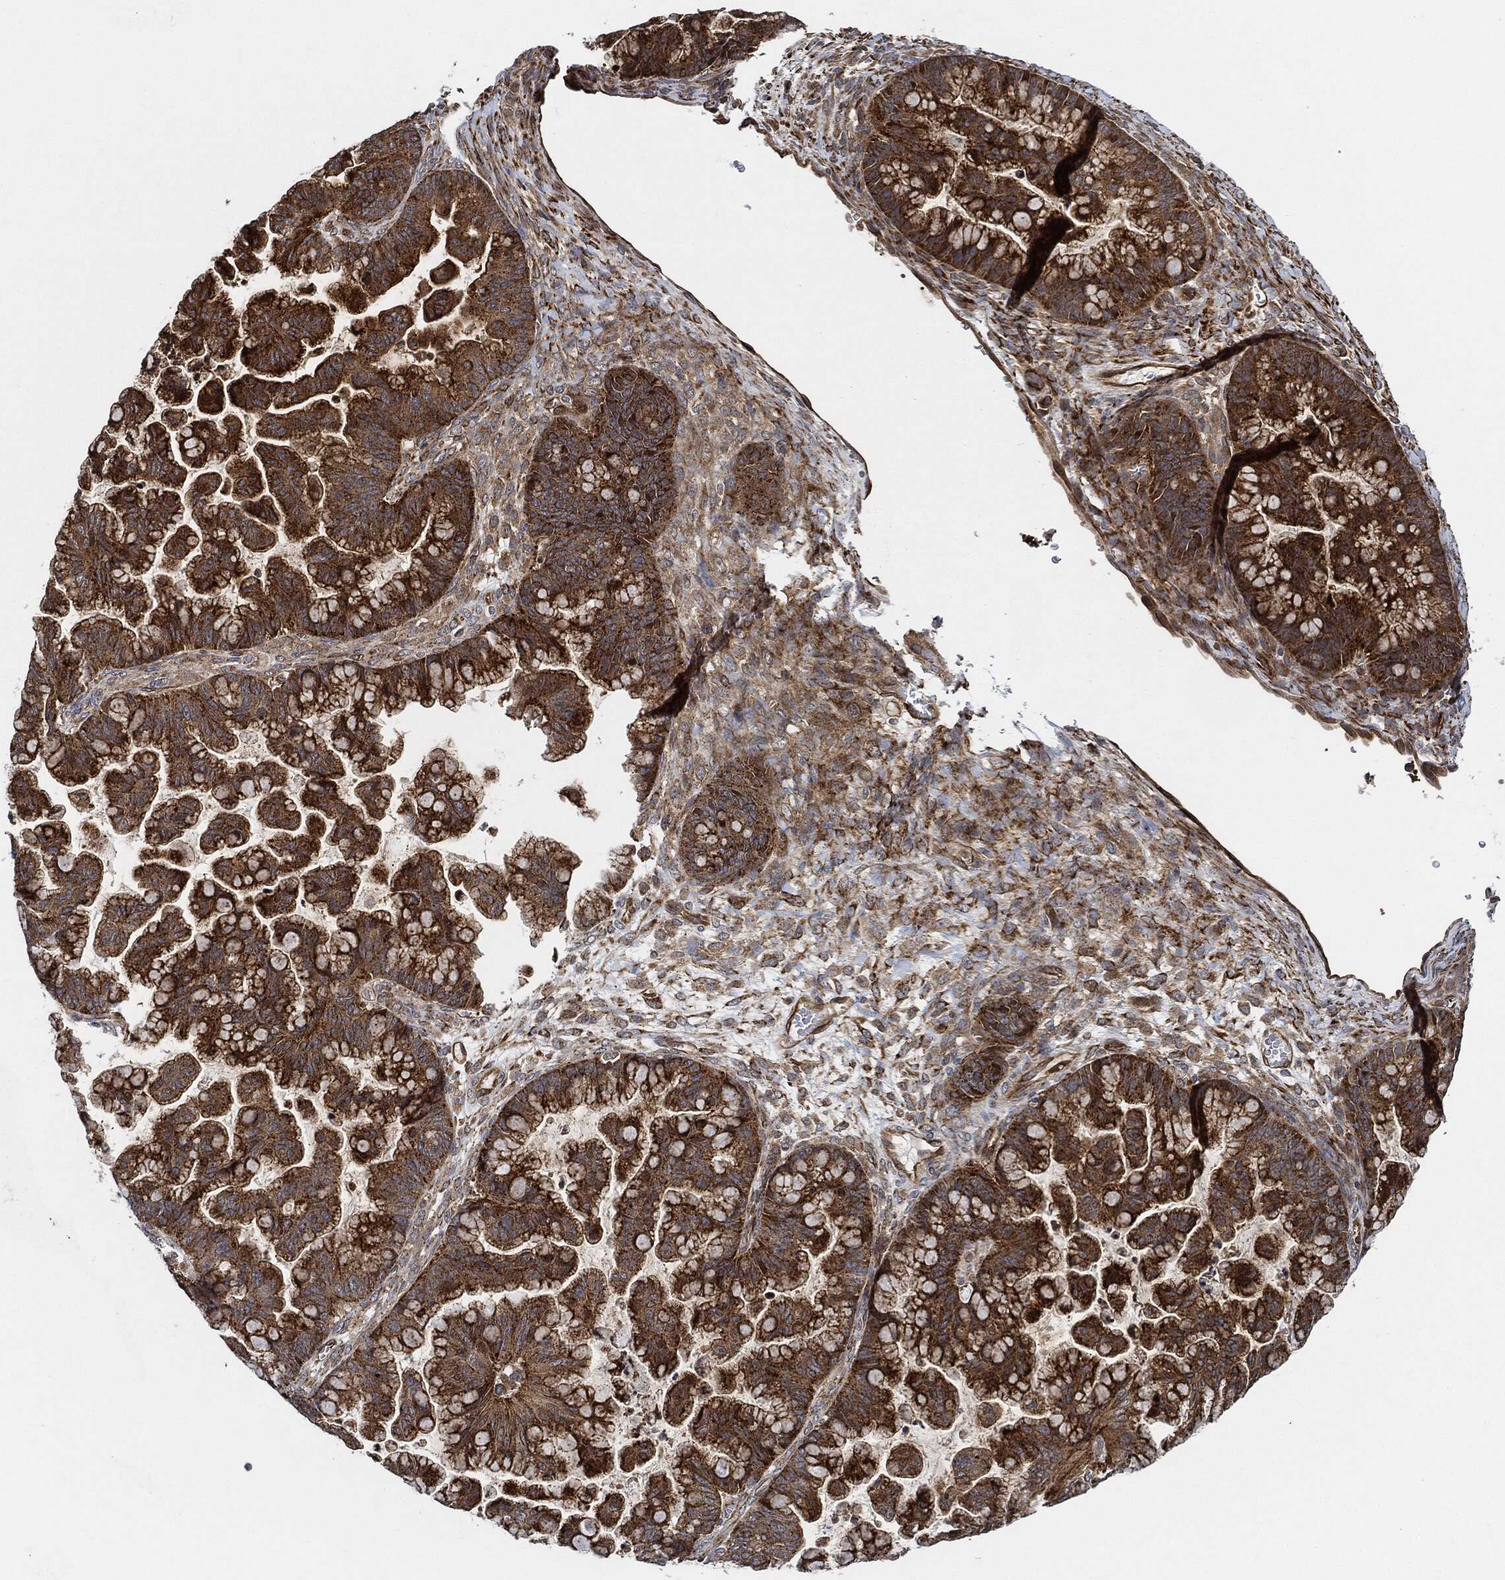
{"staining": {"intensity": "strong", "quantity": "25%-75%", "location": "cytoplasmic/membranous"}, "tissue": "ovarian cancer", "cell_type": "Tumor cells", "image_type": "cancer", "snomed": [{"axis": "morphology", "description": "Cystadenocarcinoma, mucinous, NOS"}, {"axis": "topography", "description": "Ovary"}], "caption": "Immunohistochemical staining of ovarian cancer (mucinous cystadenocarcinoma) demonstrates strong cytoplasmic/membranous protein positivity in approximately 25%-75% of tumor cells.", "gene": "MAP3K3", "patient": {"sex": "female", "age": 67}}